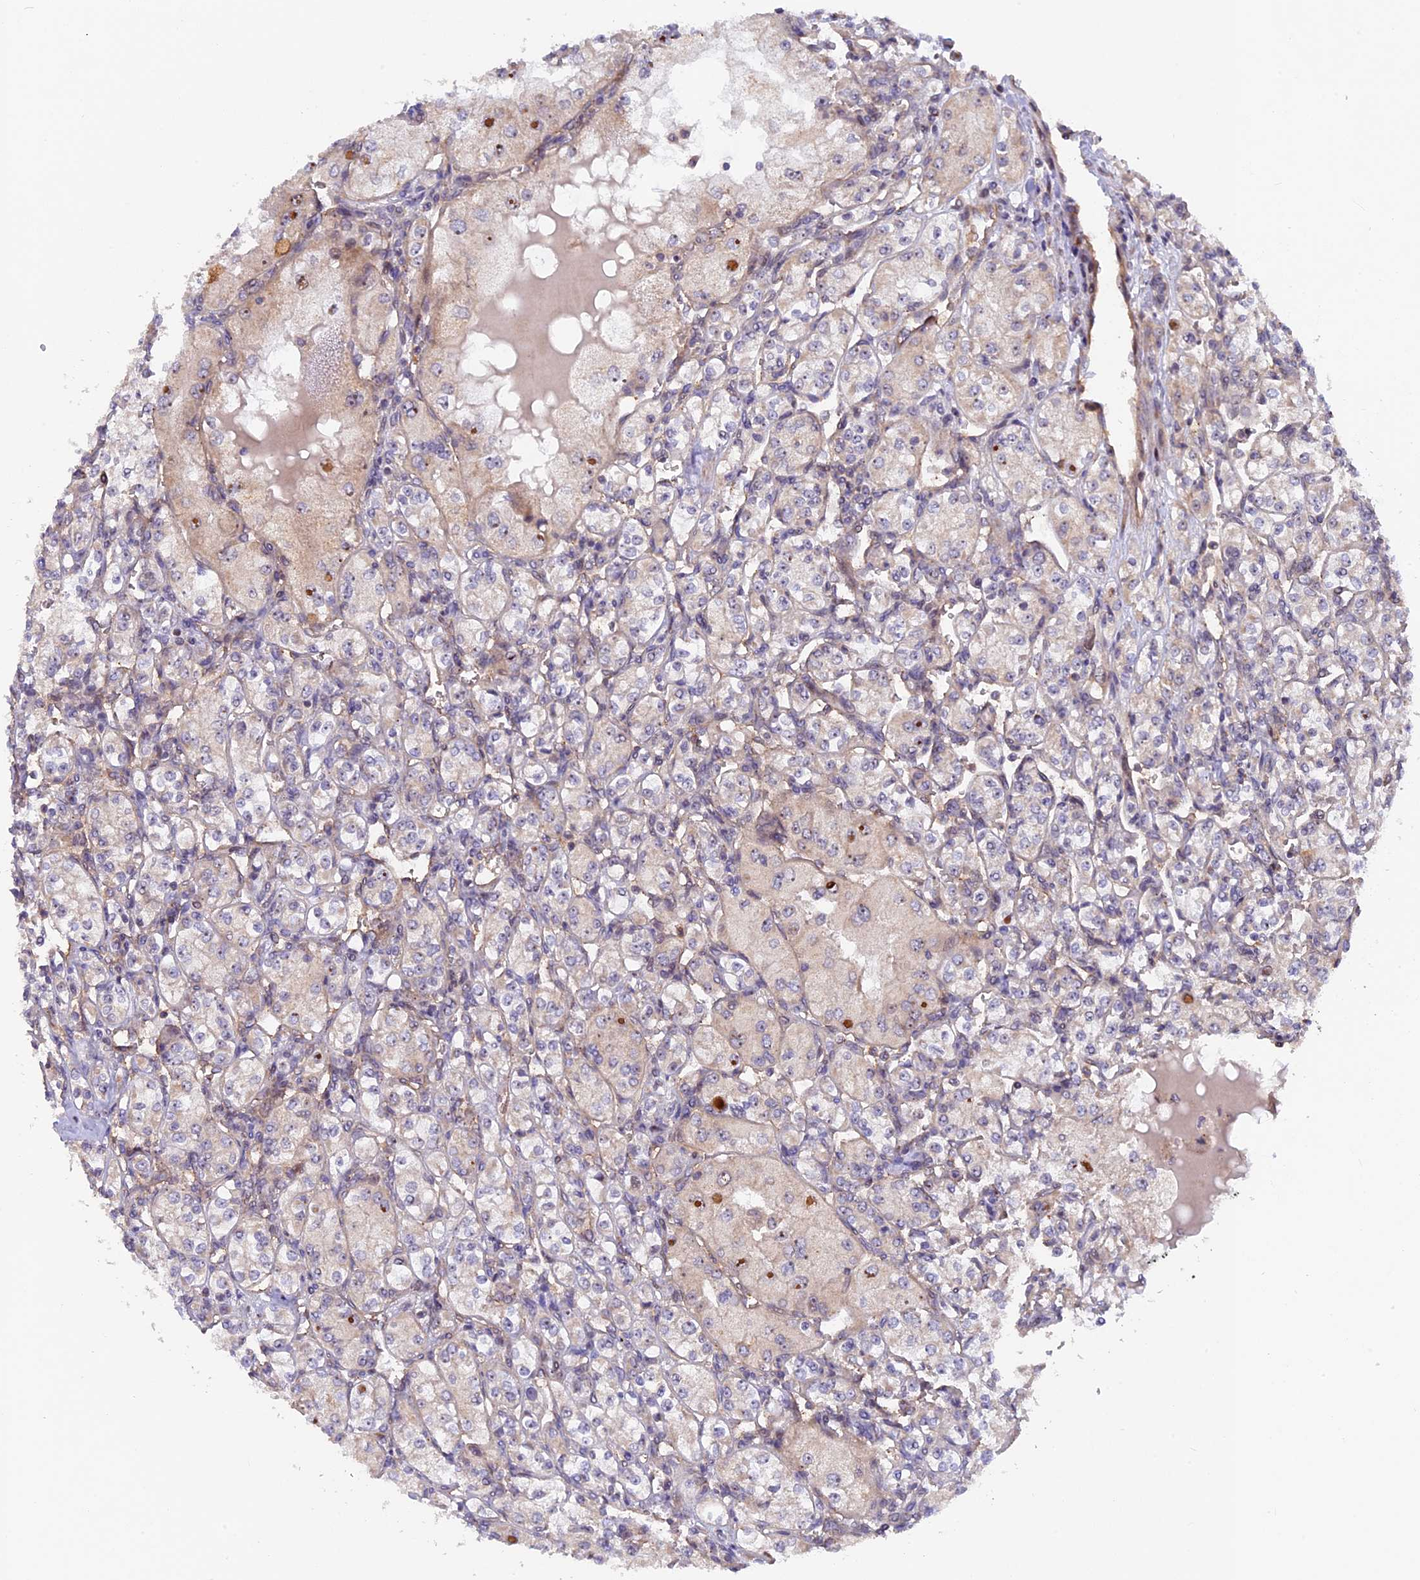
{"staining": {"intensity": "negative", "quantity": "none", "location": "none"}, "tissue": "renal cancer", "cell_type": "Tumor cells", "image_type": "cancer", "snomed": [{"axis": "morphology", "description": "Adenocarcinoma, NOS"}, {"axis": "topography", "description": "Kidney"}], "caption": "Immunohistochemistry histopathology image of adenocarcinoma (renal) stained for a protein (brown), which displays no positivity in tumor cells.", "gene": "FERMT1", "patient": {"sex": "male", "age": 77}}